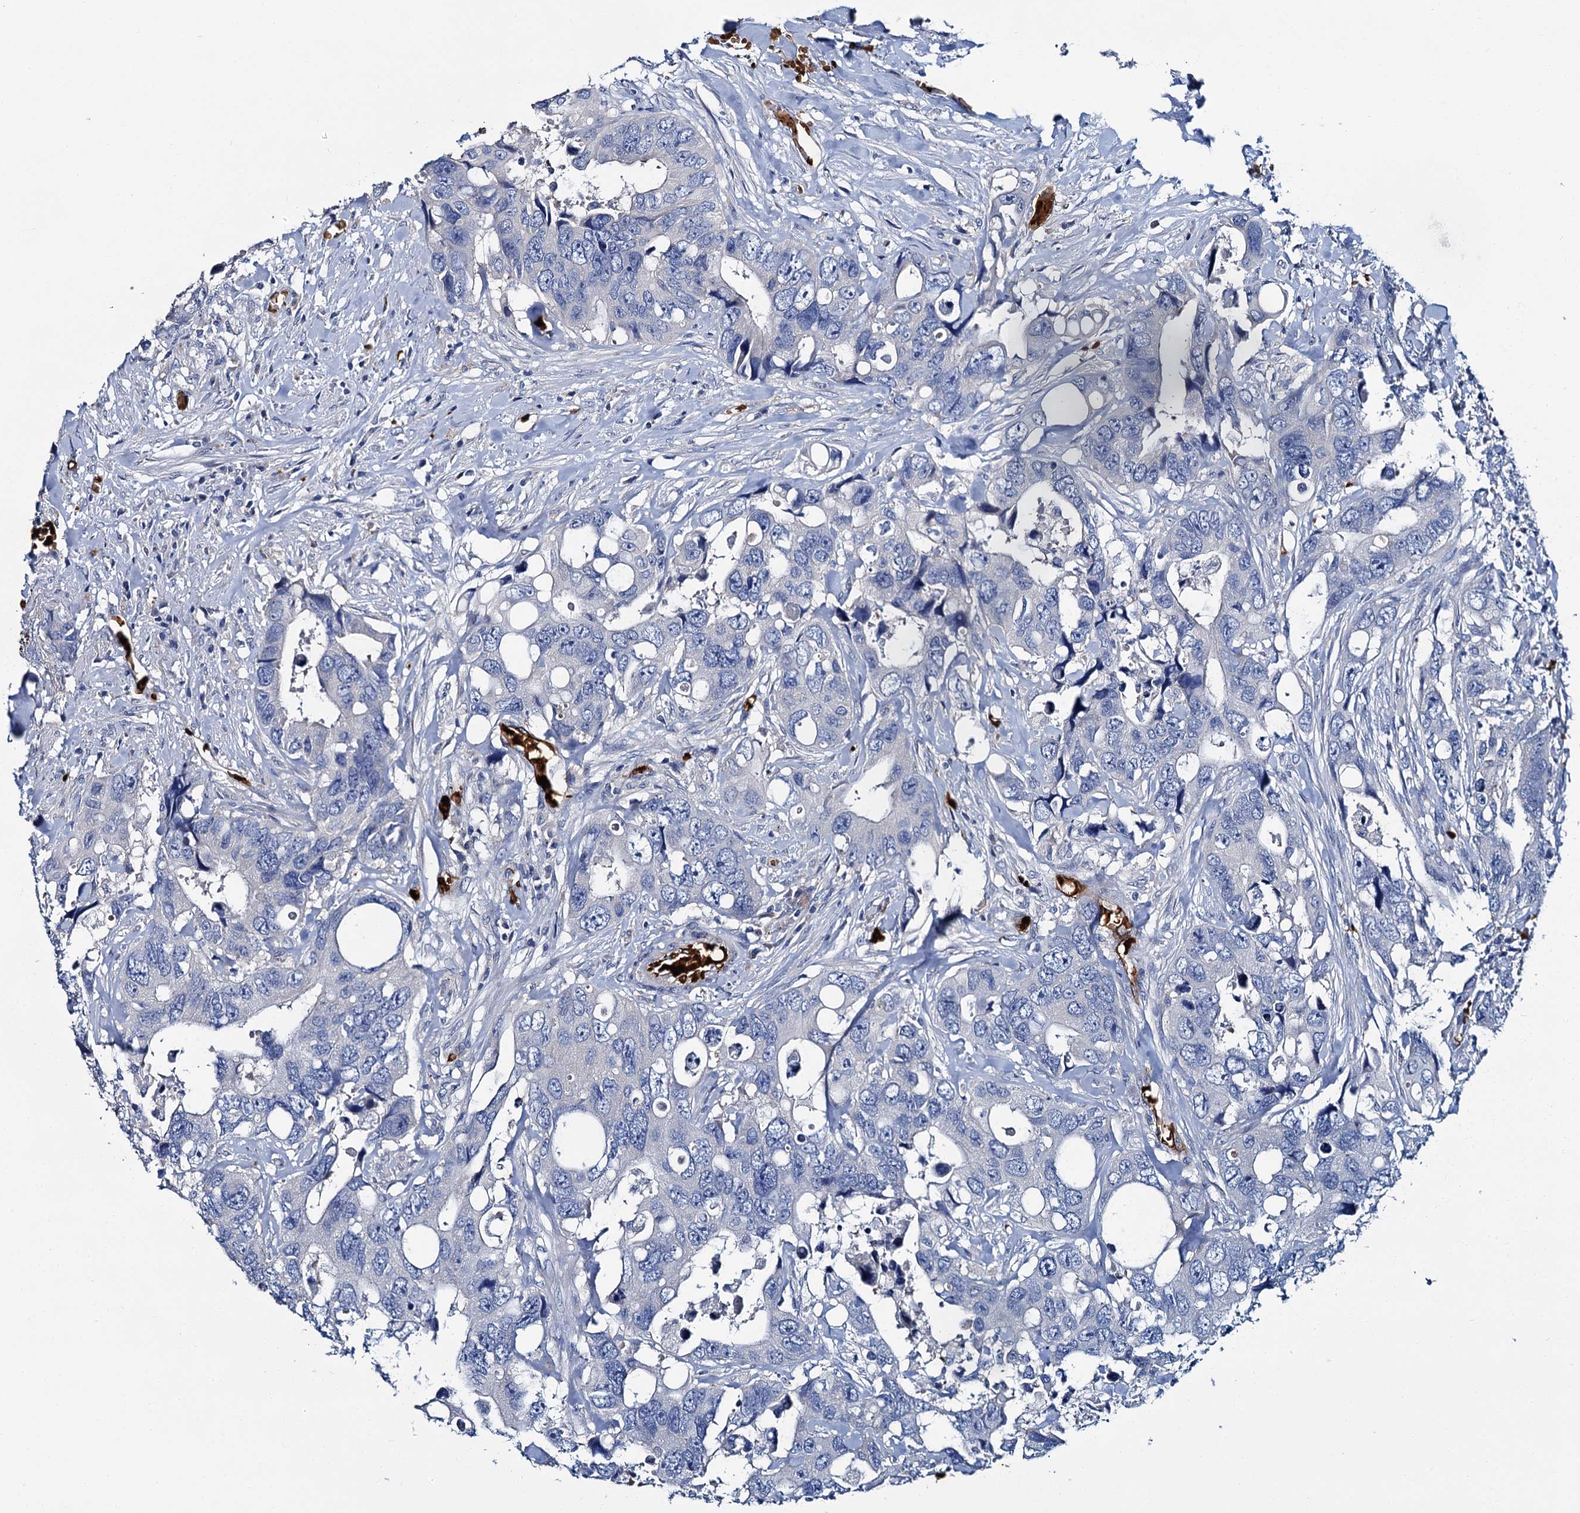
{"staining": {"intensity": "negative", "quantity": "none", "location": "none"}, "tissue": "colorectal cancer", "cell_type": "Tumor cells", "image_type": "cancer", "snomed": [{"axis": "morphology", "description": "Adenocarcinoma, NOS"}, {"axis": "topography", "description": "Rectum"}], "caption": "High magnification brightfield microscopy of colorectal adenocarcinoma stained with DAB (brown) and counterstained with hematoxylin (blue): tumor cells show no significant expression.", "gene": "ATG2A", "patient": {"sex": "male", "age": 57}}